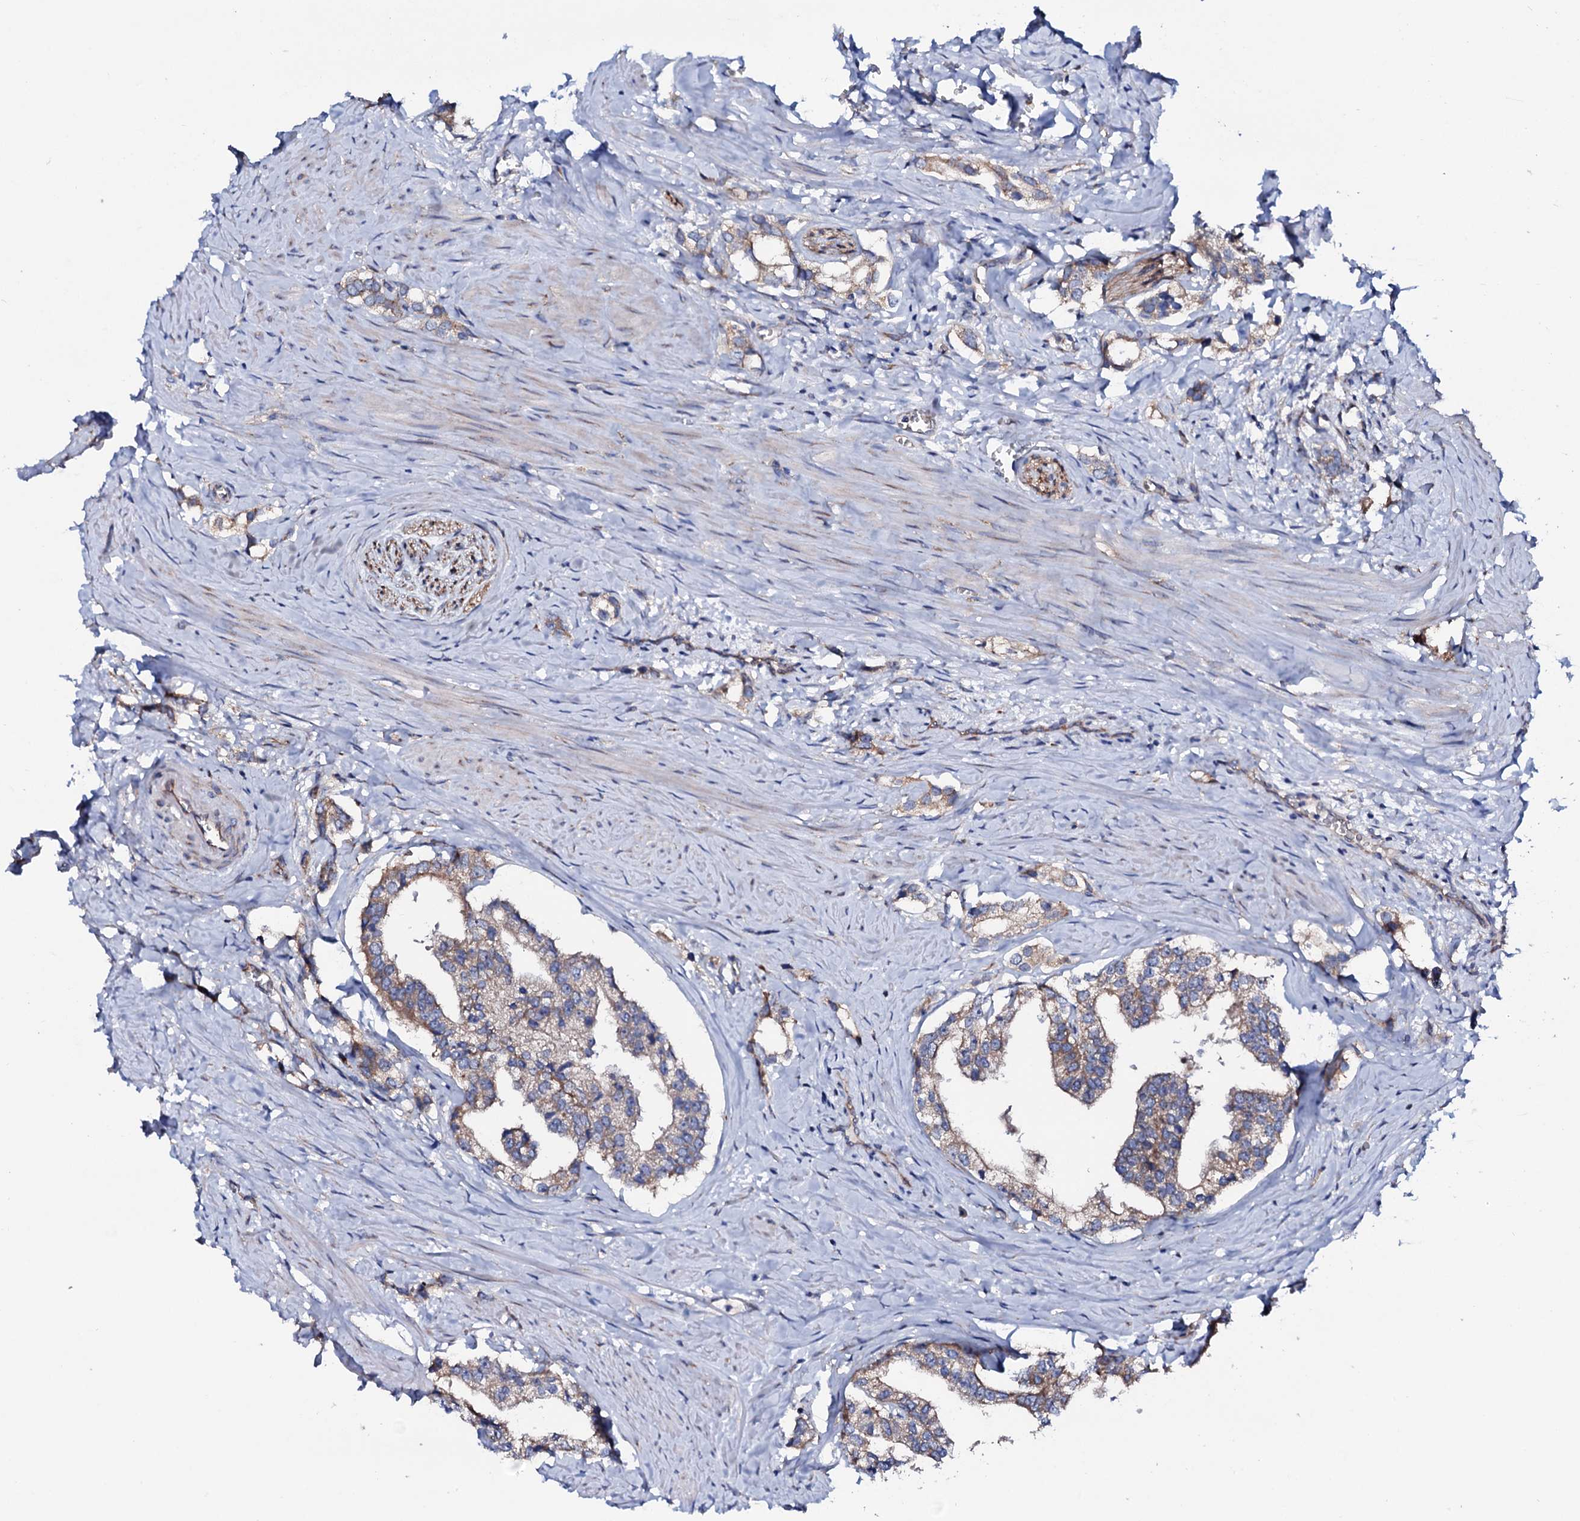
{"staining": {"intensity": "weak", "quantity": "25%-75%", "location": "cytoplasmic/membranous"}, "tissue": "prostate cancer", "cell_type": "Tumor cells", "image_type": "cancer", "snomed": [{"axis": "morphology", "description": "Adenocarcinoma, High grade"}, {"axis": "topography", "description": "Prostate"}], "caption": "Prostate adenocarcinoma (high-grade) was stained to show a protein in brown. There is low levels of weak cytoplasmic/membranous positivity in about 25%-75% of tumor cells.", "gene": "STARD13", "patient": {"sex": "male", "age": 66}}